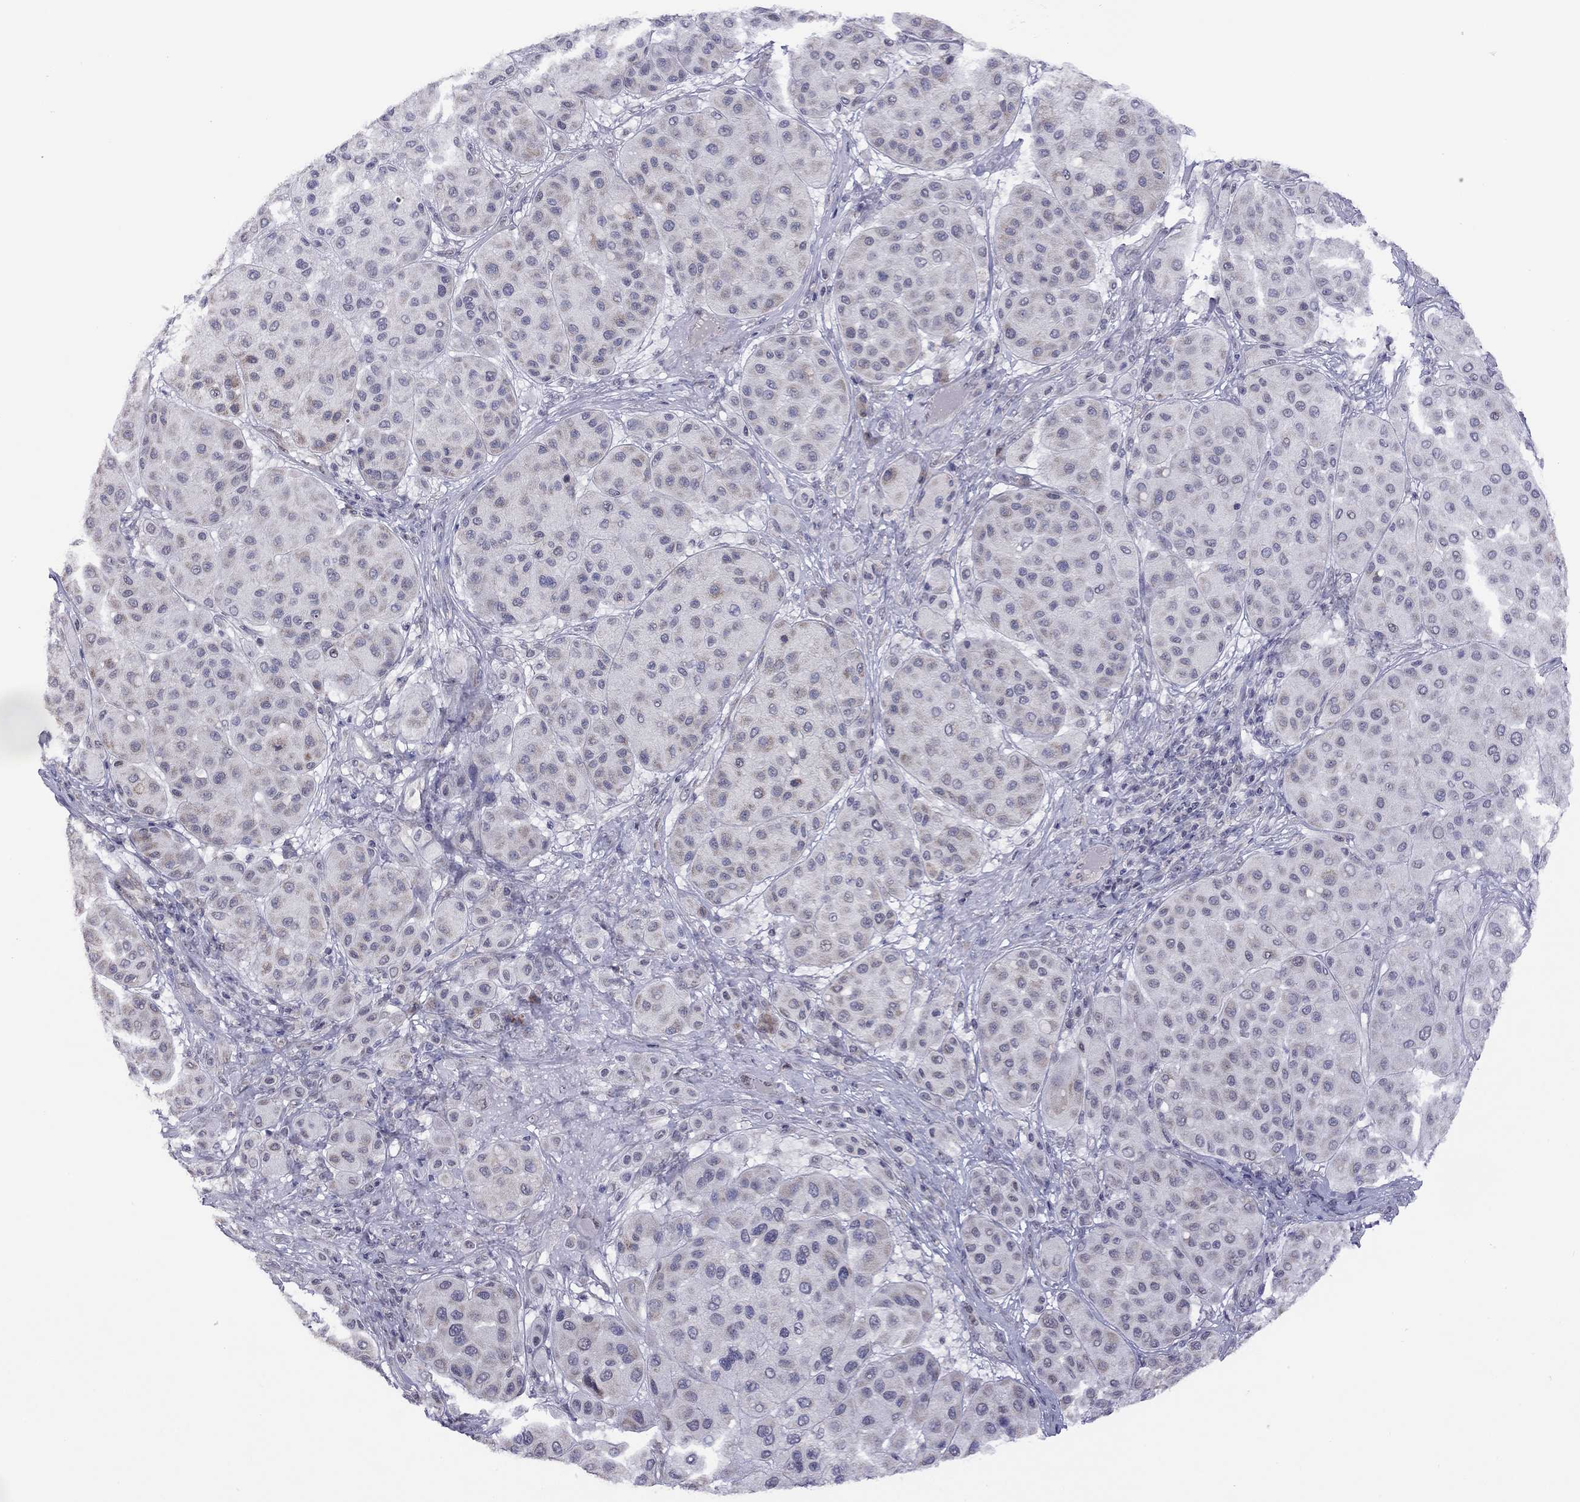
{"staining": {"intensity": "negative", "quantity": "none", "location": "none"}, "tissue": "melanoma", "cell_type": "Tumor cells", "image_type": "cancer", "snomed": [{"axis": "morphology", "description": "Malignant melanoma, Metastatic site"}, {"axis": "topography", "description": "Smooth muscle"}], "caption": "Melanoma was stained to show a protein in brown. There is no significant expression in tumor cells. (Stains: DAB IHC with hematoxylin counter stain, Microscopy: brightfield microscopy at high magnification).", "gene": "HES5", "patient": {"sex": "male", "age": 41}}